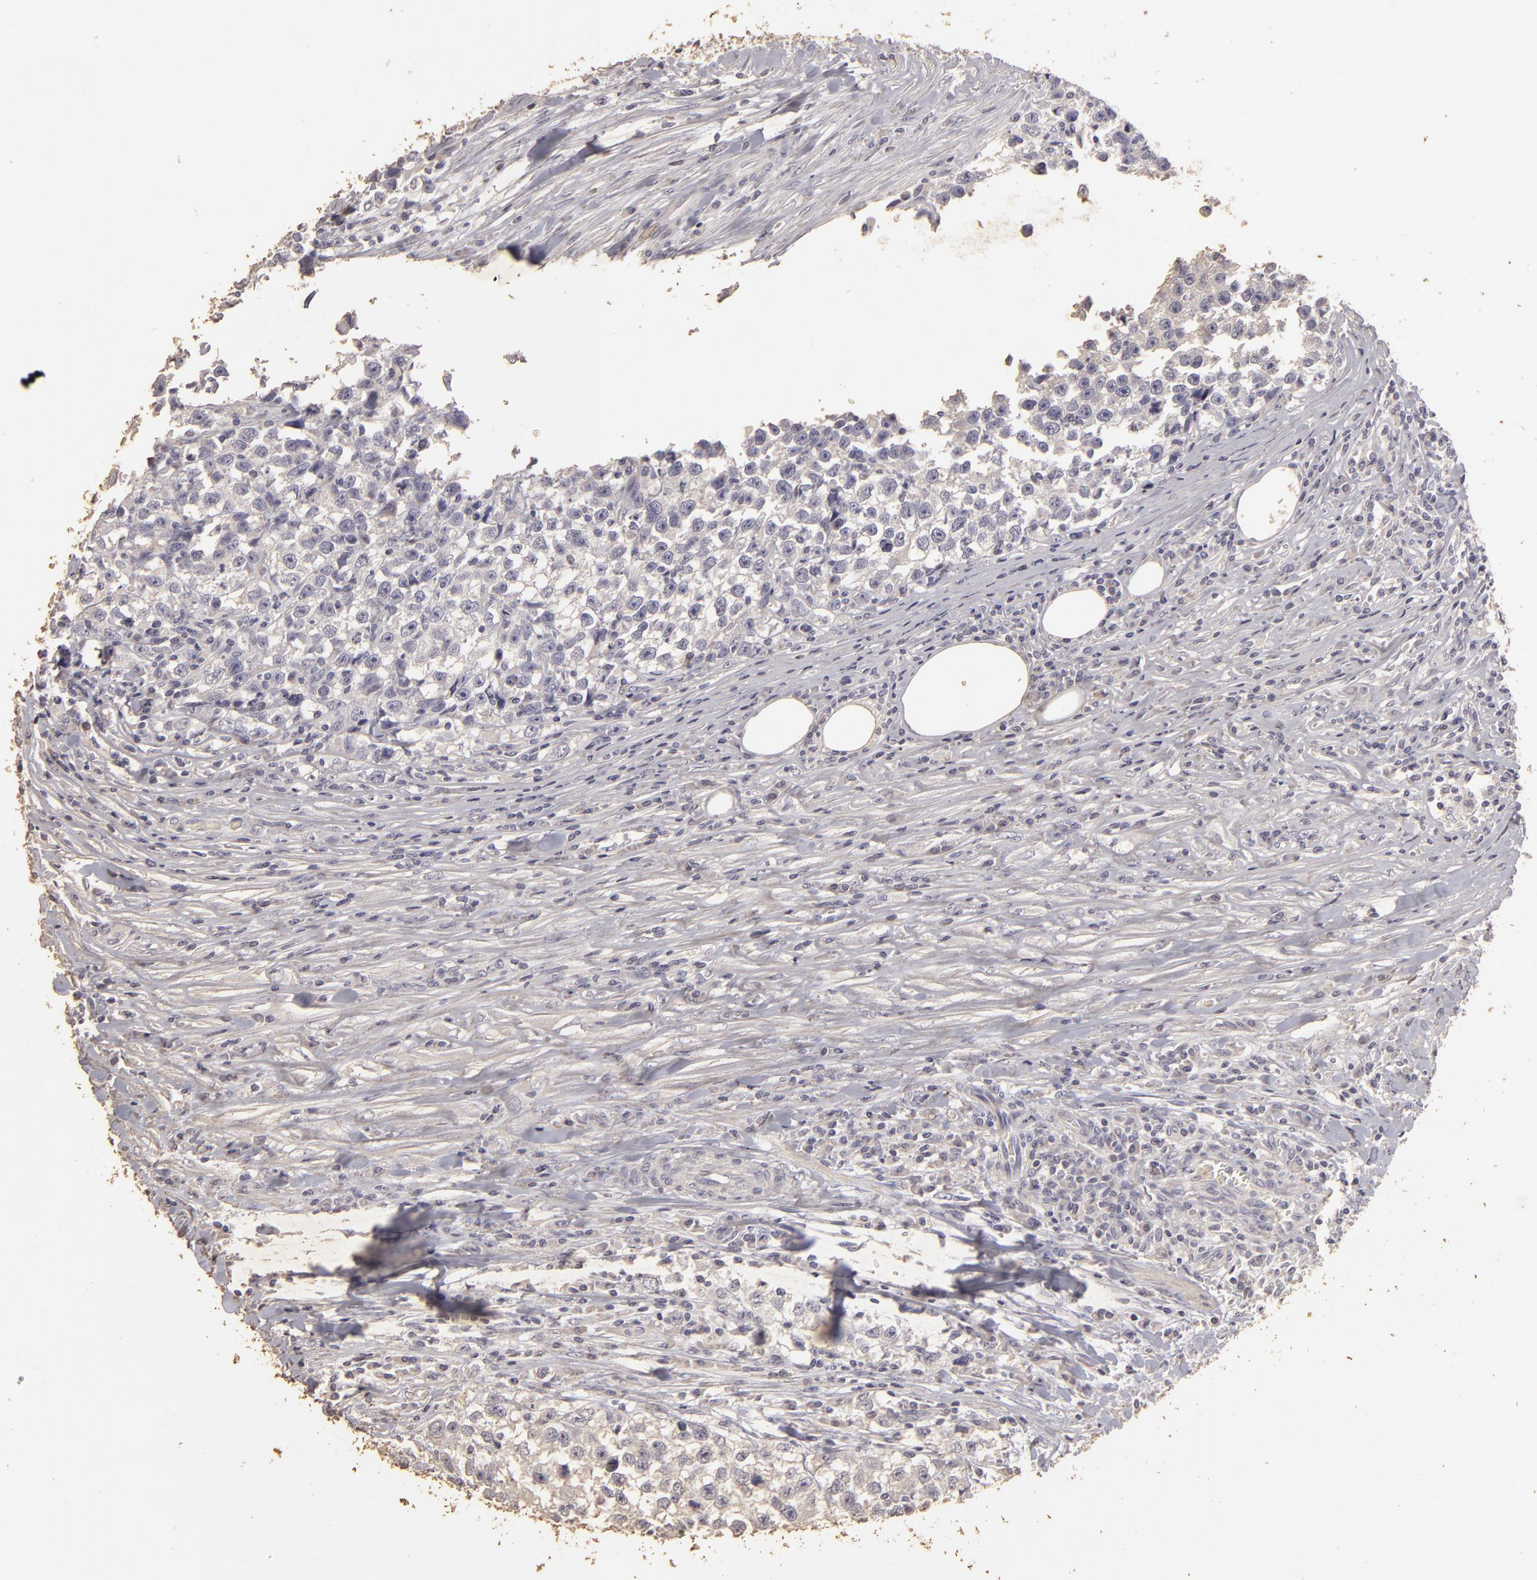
{"staining": {"intensity": "negative", "quantity": "none", "location": "none"}, "tissue": "testis cancer", "cell_type": "Tumor cells", "image_type": "cancer", "snomed": [{"axis": "morphology", "description": "Seminoma, NOS"}, {"axis": "morphology", "description": "Carcinoma, Embryonal, NOS"}, {"axis": "topography", "description": "Testis"}], "caption": "A histopathology image of human seminoma (testis) is negative for staining in tumor cells.", "gene": "BCL2L13", "patient": {"sex": "male", "age": 30}}